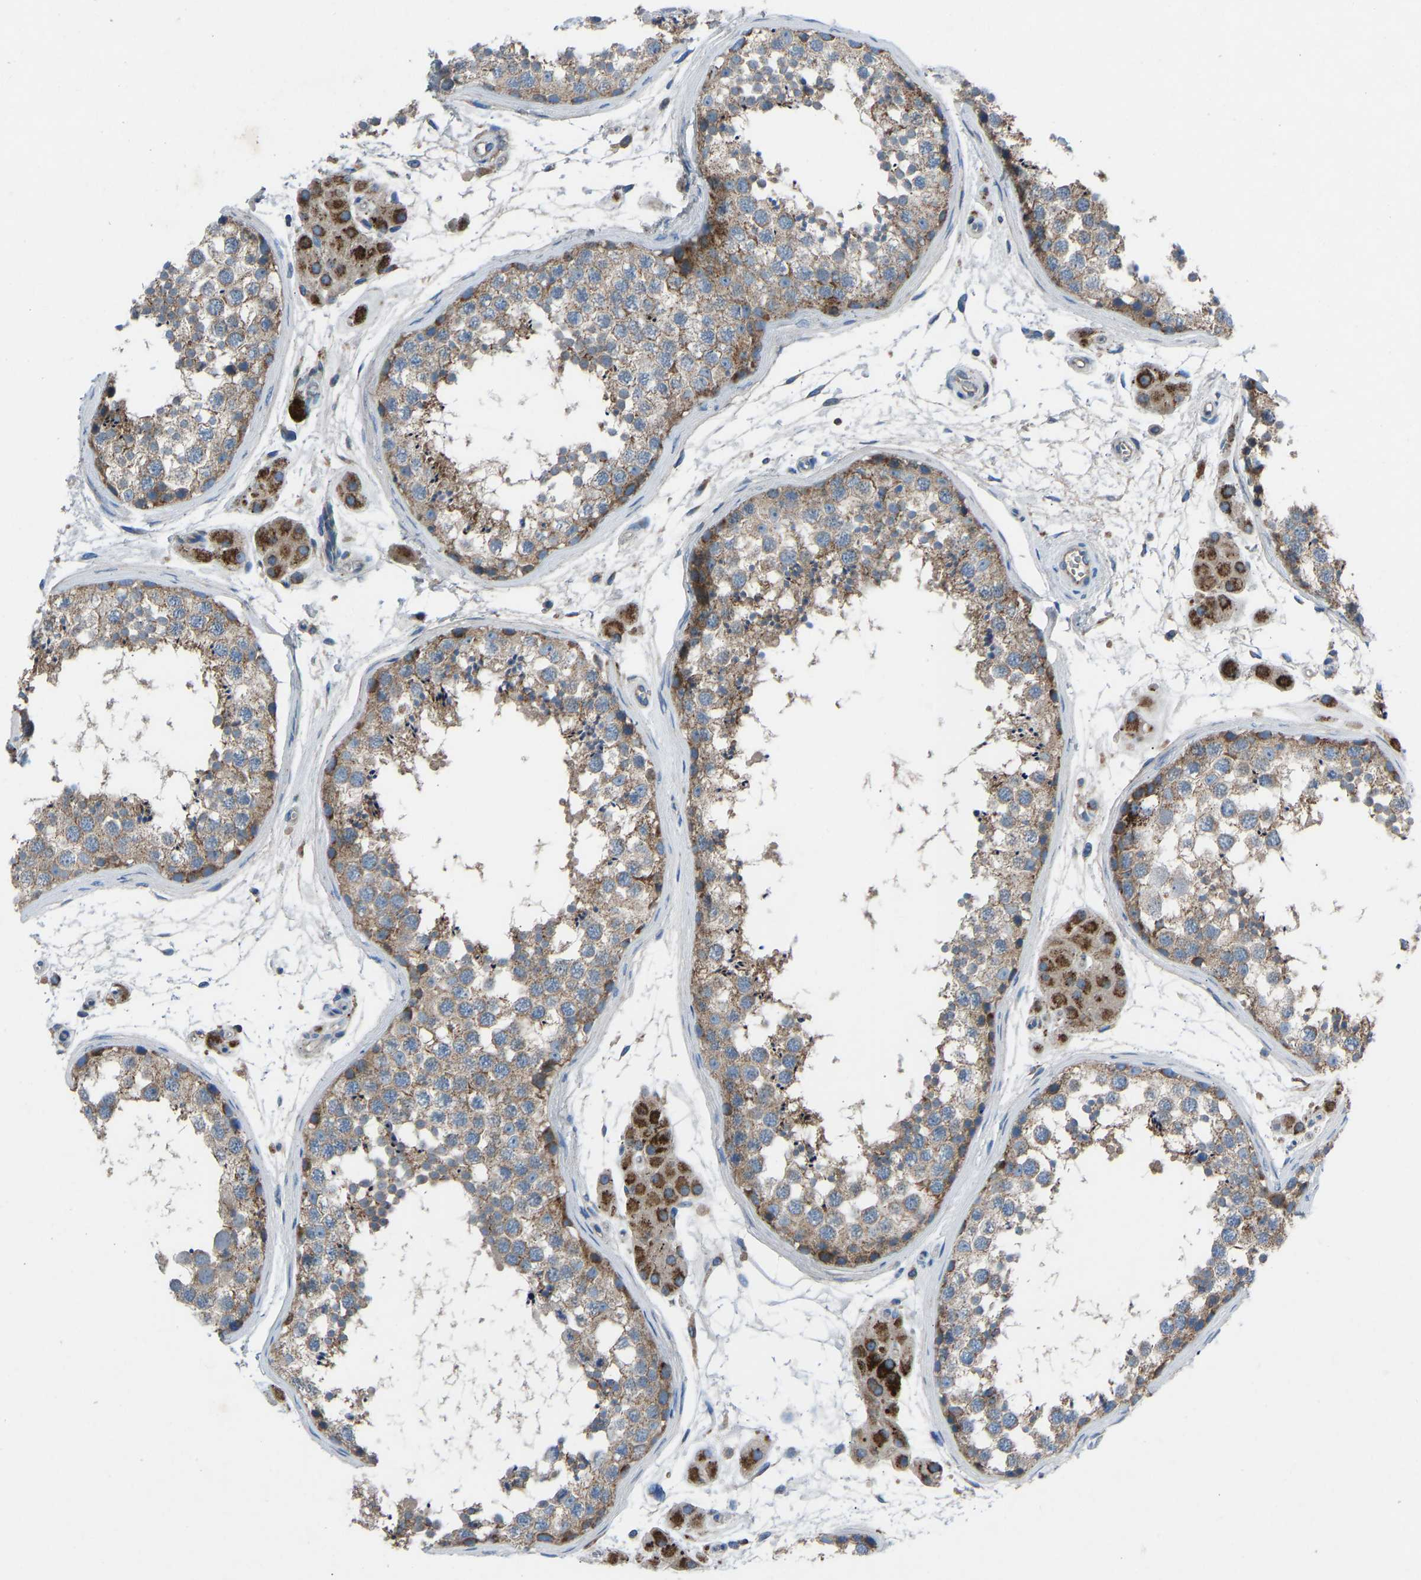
{"staining": {"intensity": "weak", "quantity": ">75%", "location": "cytoplasmic/membranous"}, "tissue": "testis", "cell_type": "Cells in seminiferous ducts", "image_type": "normal", "snomed": [{"axis": "morphology", "description": "Normal tissue, NOS"}, {"axis": "topography", "description": "Testis"}], "caption": "Immunohistochemistry of normal testis exhibits low levels of weak cytoplasmic/membranous positivity in approximately >75% of cells in seminiferous ducts. Nuclei are stained in blue.", "gene": "GRK6", "patient": {"sex": "male", "age": 56}}